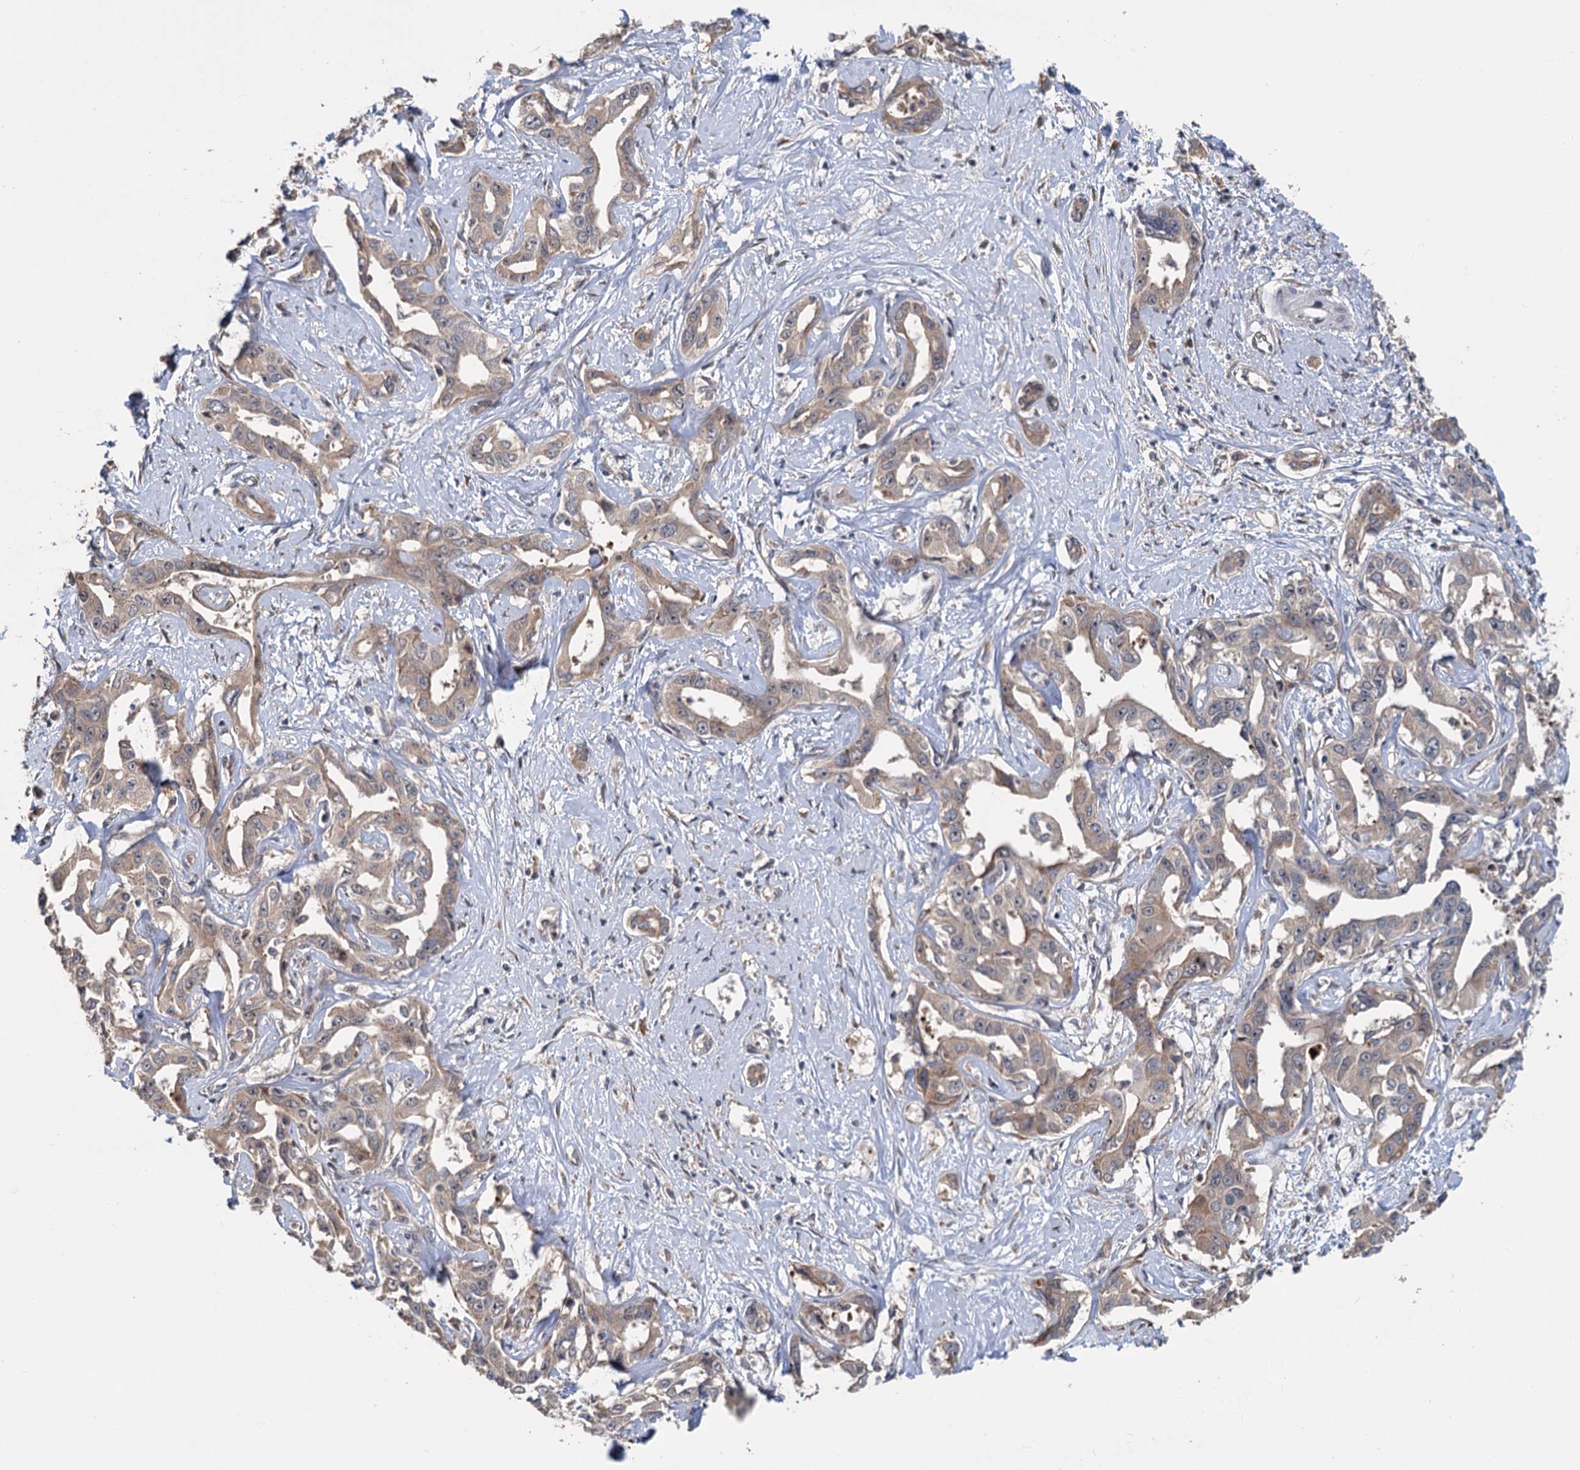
{"staining": {"intensity": "weak", "quantity": ">75%", "location": "cytoplasmic/membranous"}, "tissue": "liver cancer", "cell_type": "Tumor cells", "image_type": "cancer", "snomed": [{"axis": "morphology", "description": "Cholangiocarcinoma"}, {"axis": "topography", "description": "Liver"}], "caption": "Cholangiocarcinoma (liver) stained for a protein shows weak cytoplasmic/membranous positivity in tumor cells.", "gene": "KANSL2", "patient": {"sex": "male", "age": 59}}